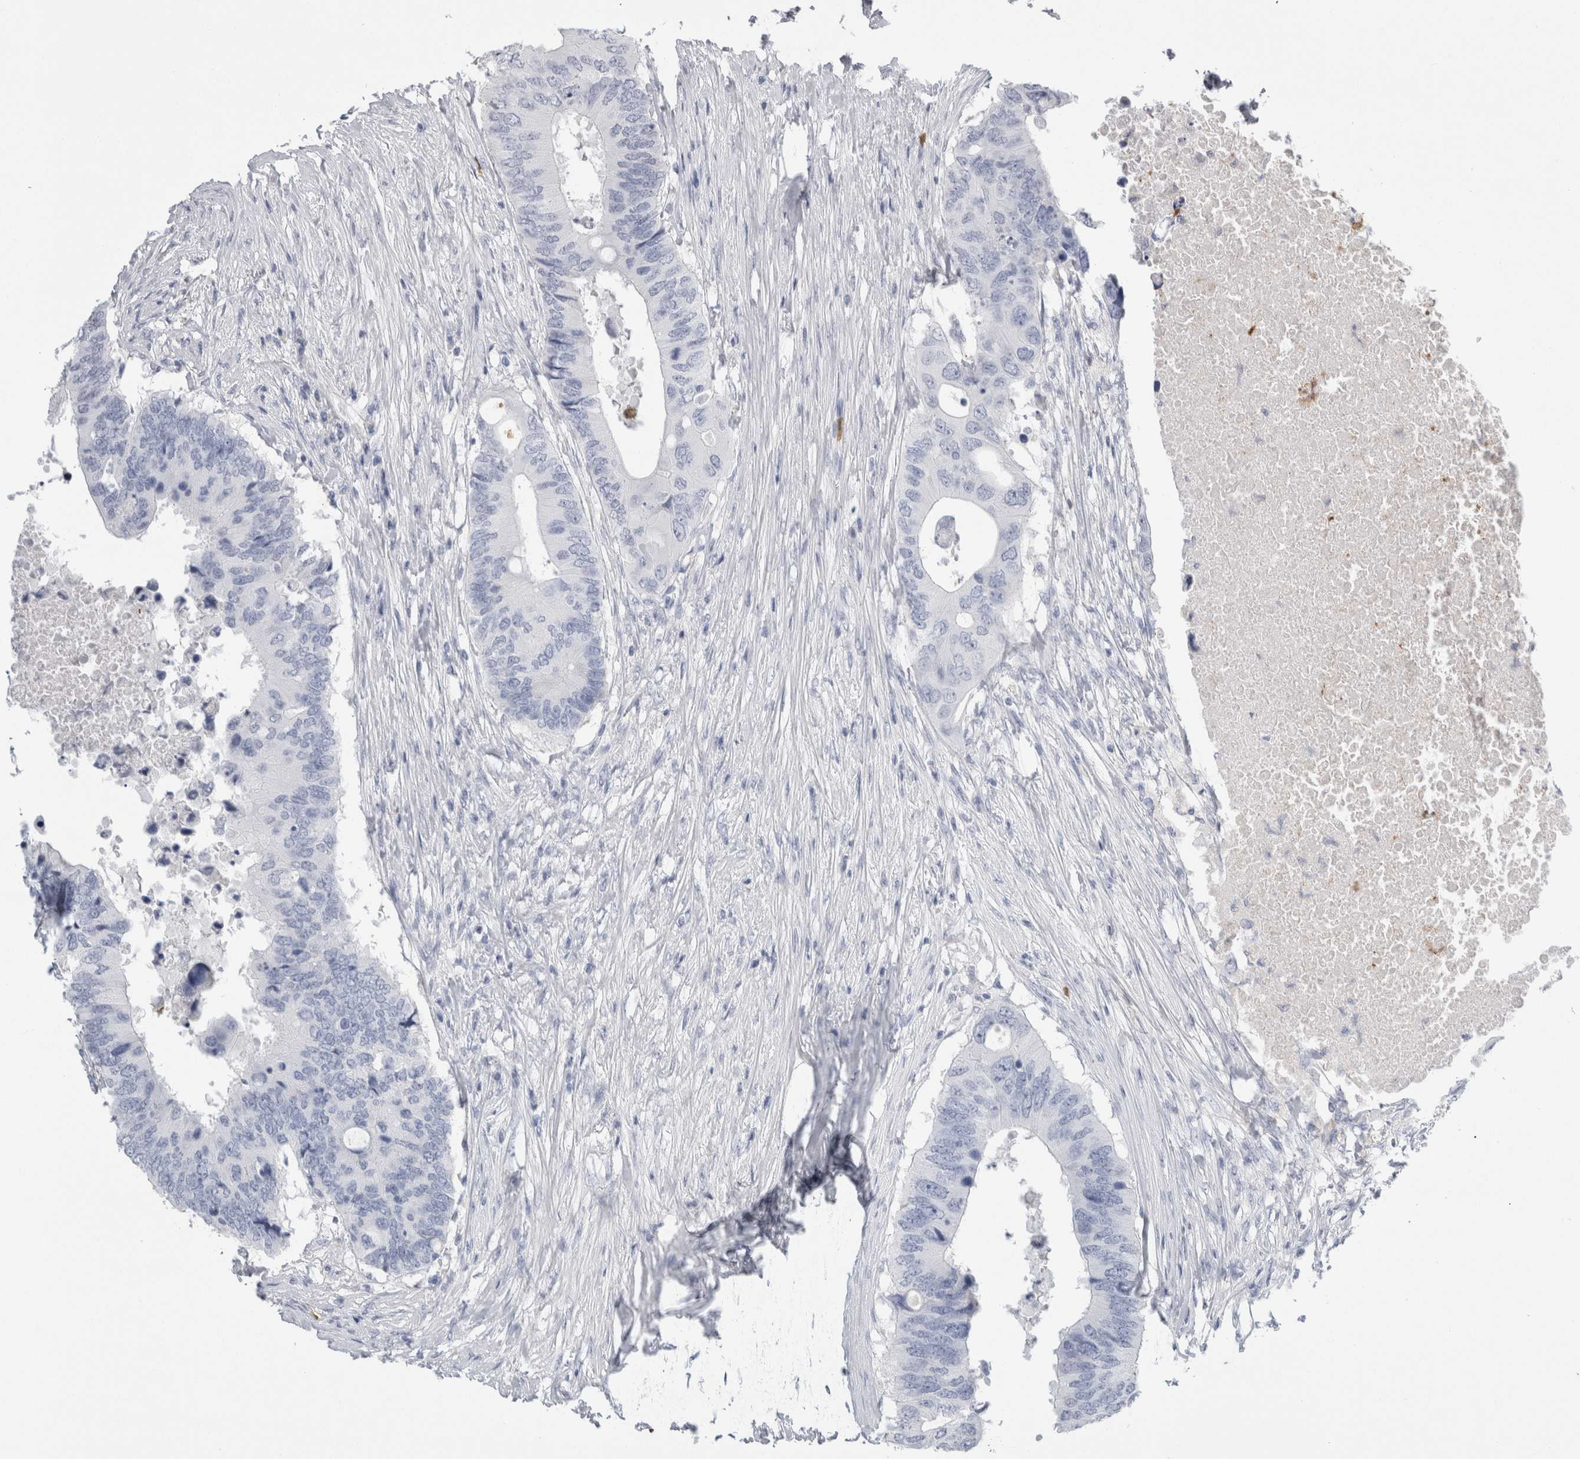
{"staining": {"intensity": "negative", "quantity": "none", "location": "none"}, "tissue": "colorectal cancer", "cell_type": "Tumor cells", "image_type": "cancer", "snomed": [{"axis": "morphology", "description": "Adenocarcinoma, NOS"}, {"axis": "topography", "description": "Colon"}], "caption": "Human colorectal cancer (adenocarcinoma) stained for a protein using IHC exhibits no positivity in tumor cells.", "gene": "S100A12", "patient": {"sex": "male", "age": 71}}